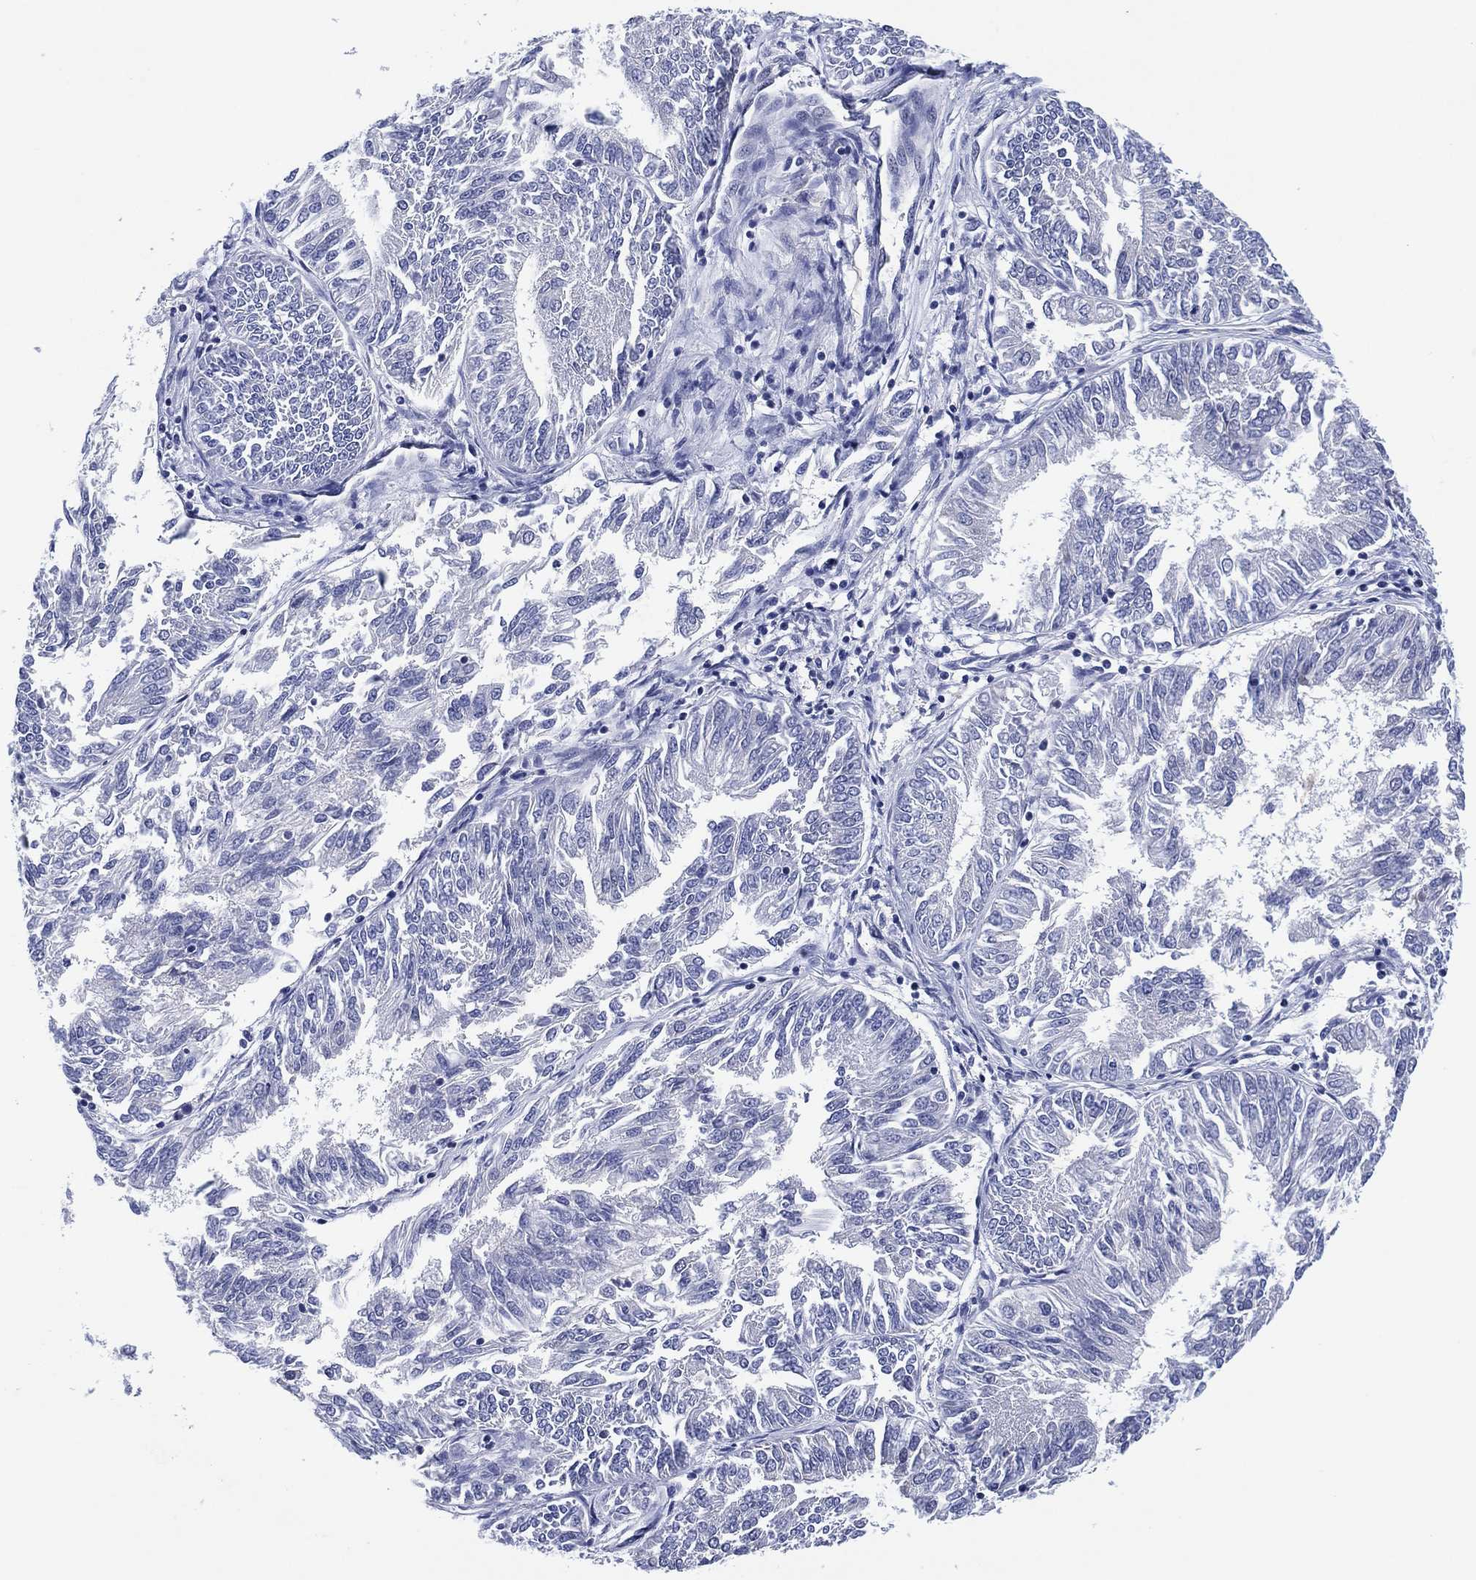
{"staining": {"intensity": "negative", "quantity": "none", "location": "none"}, "tissue": "endometrial cancer", "cell_type": "Tumor cells", "image_type": "cancer", "snomed": [{"axis": "morphology", "description": "Adenocarcinoma, NOS"}, {"axis": "topography", "description": "Endometrium"}], "caption": "Human adenocarcinoma (endometrial) stained for a protein using IHC exhibits no positivity in tumor cells.", "gene": "CLIP3", "patient": {"sex": "female", "age": 58}}